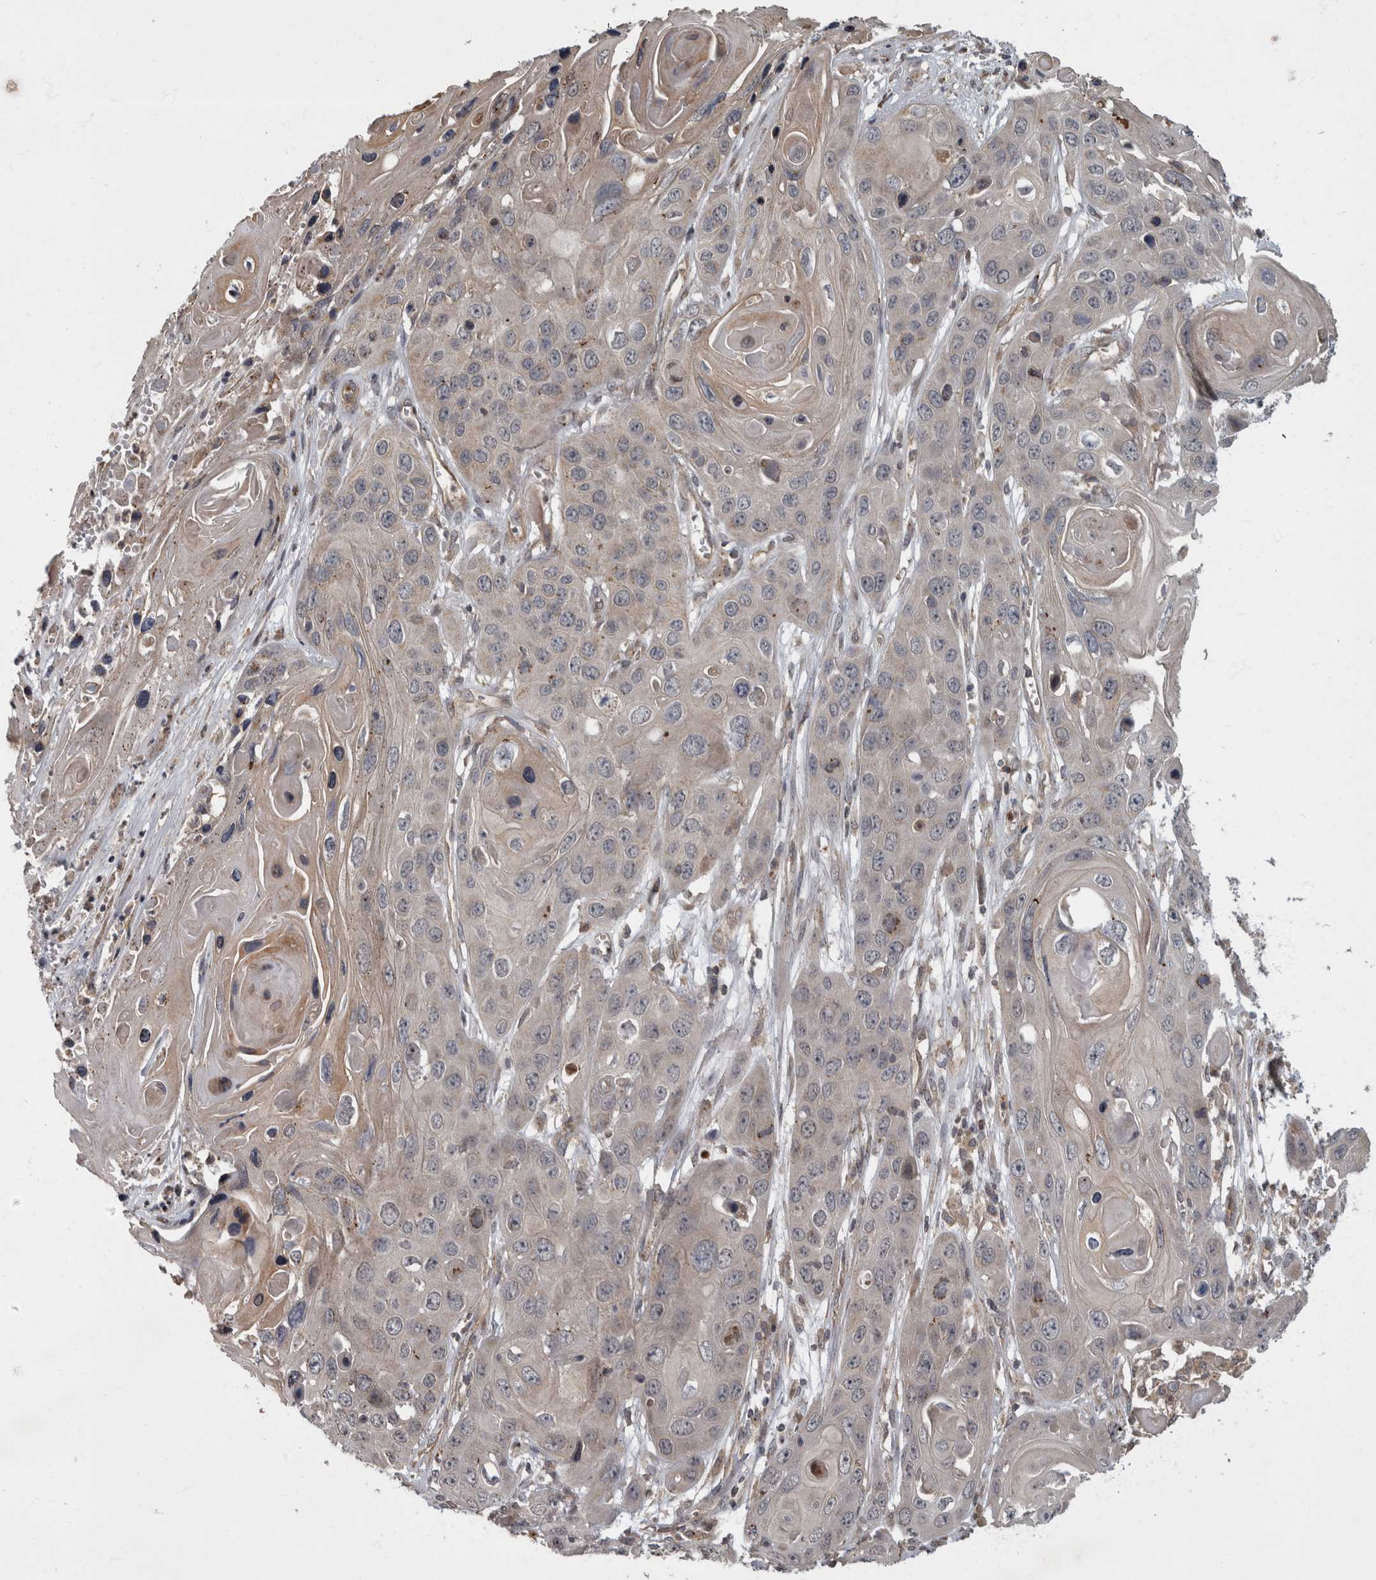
{"staining": {"intensity": "negative", "quantity": "none", "location": "none"}, "tissue": "skin cancer", "cell_type": "Tumor cells", "image_type": "cancer", "snomed": [{"axis": "morphology", "description": "Squamous cell carcinoma, NOS"}, {"axis": "topography", "description": "Skin"}], "caption": "This is an immunohistochemistry micrograph of skin cancer. There is no staining in tumor cells.", "gene": "VEGFD", "patient": {"sex": "male", "age": 55}}